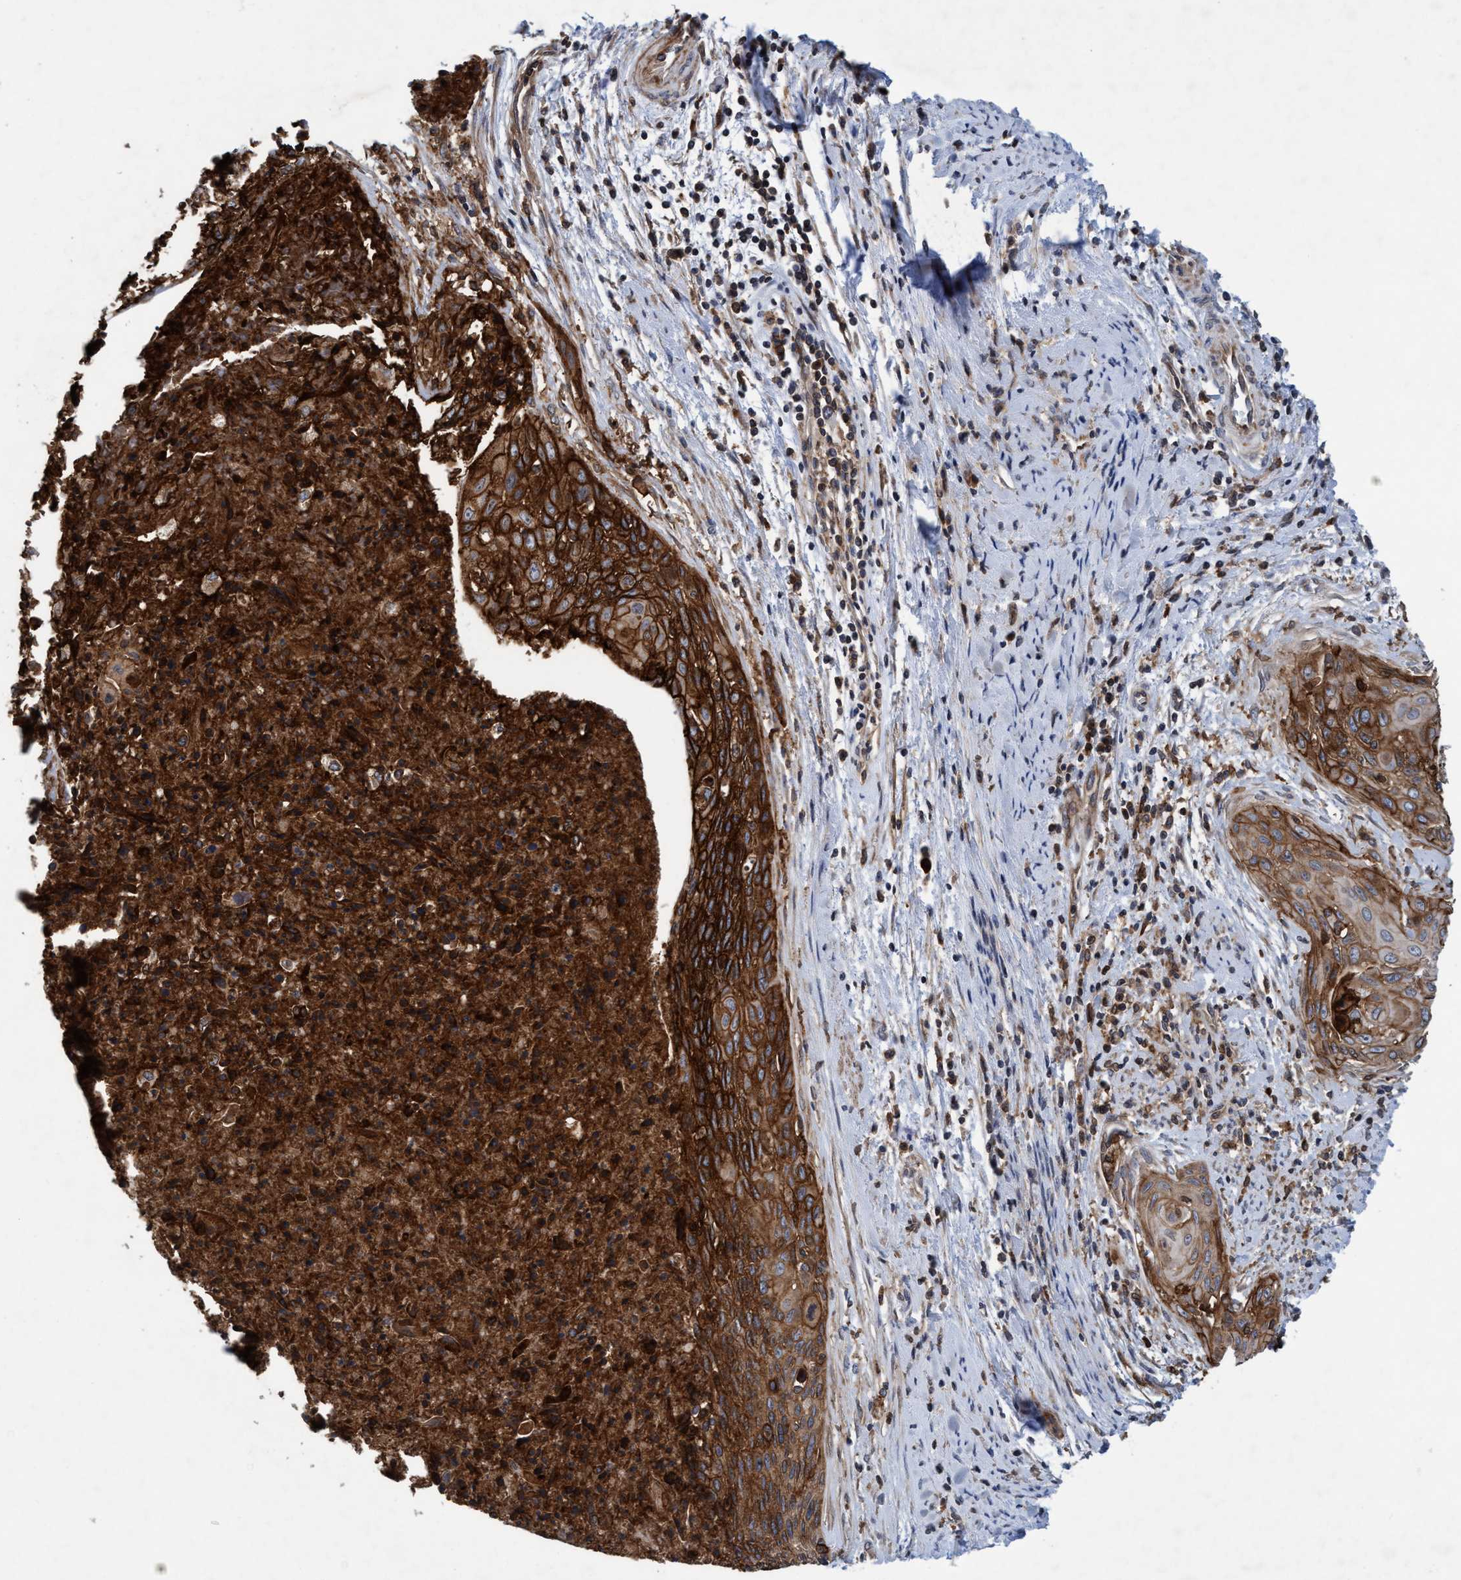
{"staining": {"intensity": "strong", "quantity": ">75%", "location": "cytoplasmic/membranous"}, "tissue": "cervical cancer", "cell_type": "Tumor cells", "image_type": "cancer", "snomed": [{"axis": "morphology", "description": "Squamous cell carcinoma, NOS"}, {"axis": "topography", "description": "Cervix"}], "caption": "Immunohistochemical staining of cervical squamous cell carcinoma exhibits high levels of strong cytoplasmic/membranous positivity in about >75% of tumor cells. The staining was performed using DAB to visualize the protein expression in brown, while the nuclei were stained in blue with hematoxylin (Magnification: 20x).", "gene": "SLC16A3", "patient": {"sex": "female", "age": 55}}